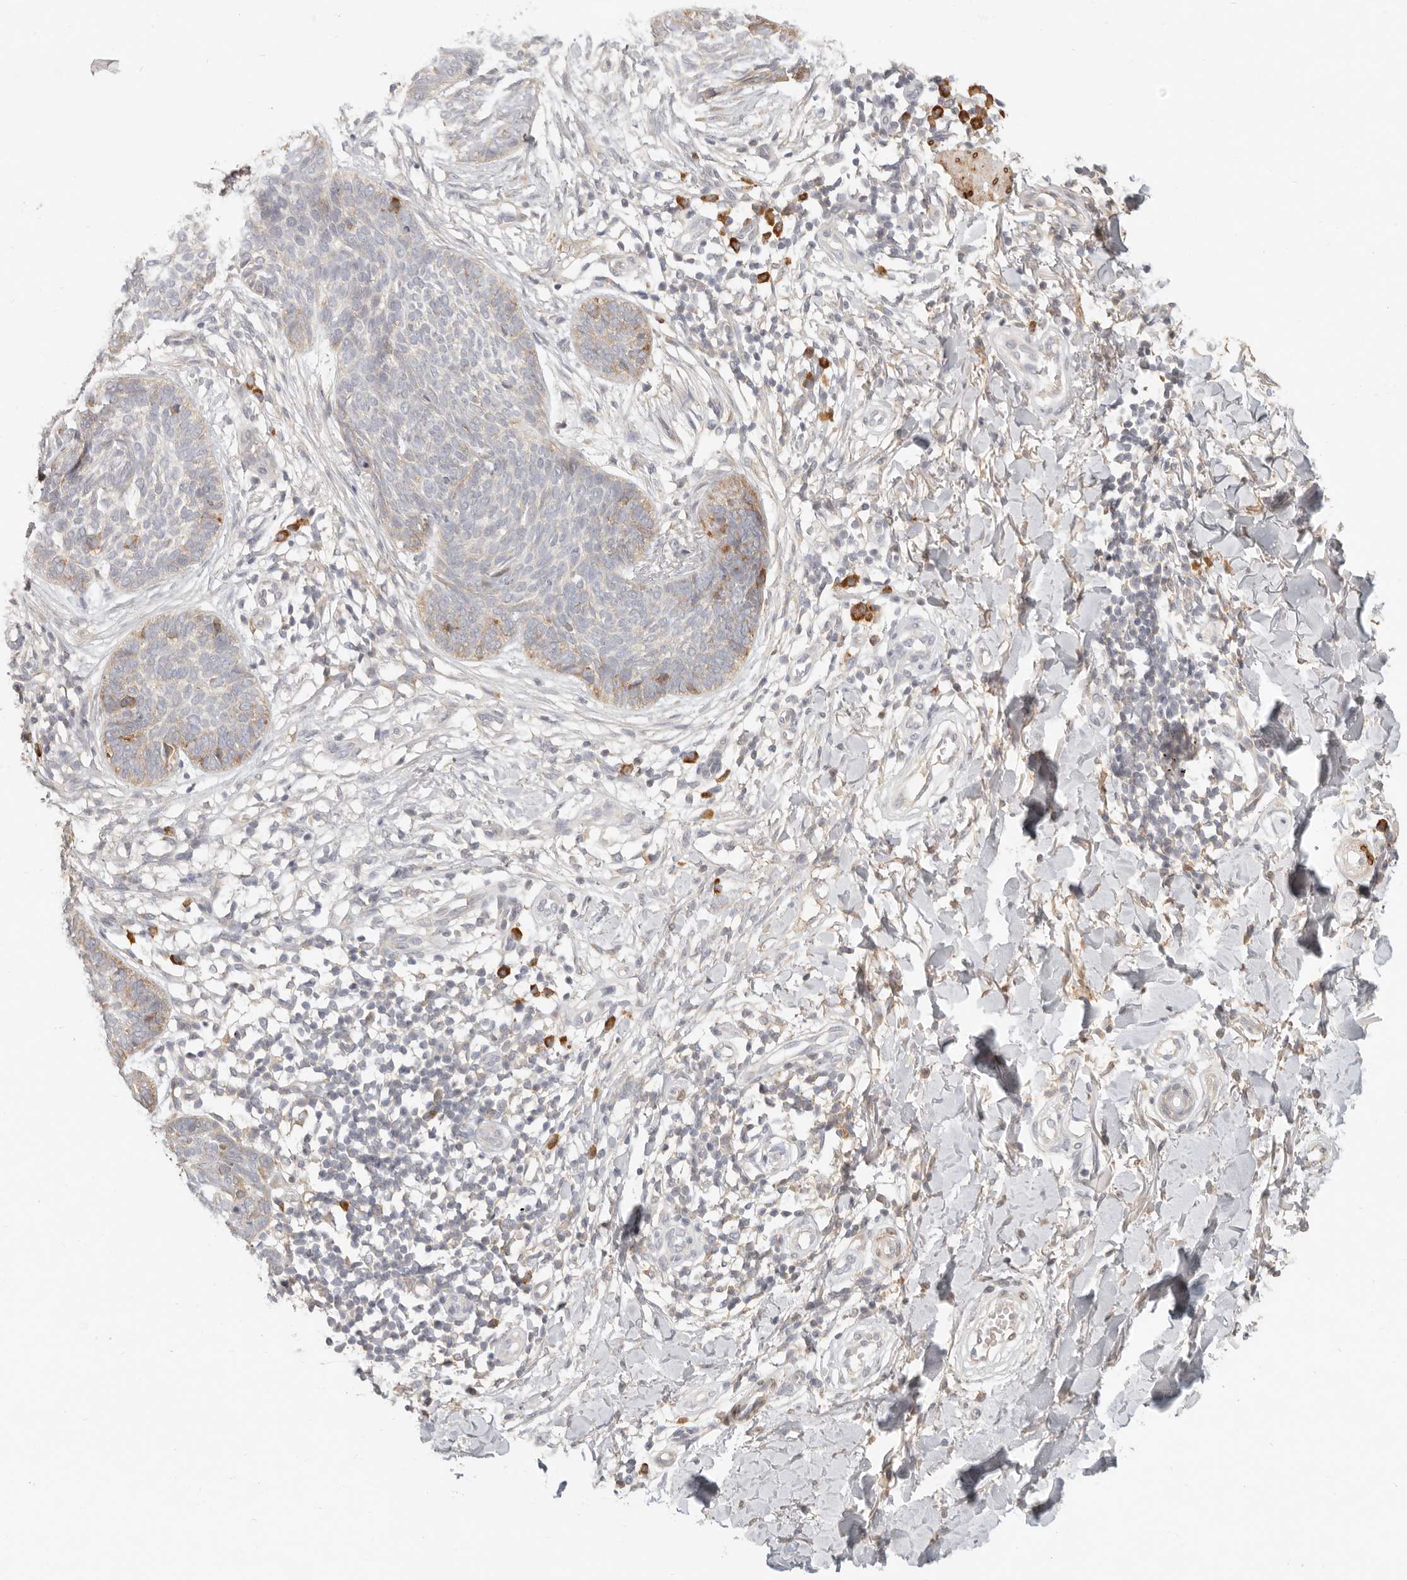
{"staining": {"intensity": "moderate", "quantity": "<25%", "location": "cytoplasmic/membranous"}, "tissue": "skin cancer", "cell_type": "Tumor cells", "image_type": "cancer", "snomed": [{"axis": "morphology", "description": "Basal cell carcinoma"}, {"axis": "topography", "description": "Skin"}], "caption": "Brown immunohistochemical staining in human skin cancer exhibits moderate cytoplasmic/membranous expression in approximately <25% of tumor cells. Nuclei are stained in blue.", "gene": "PABPC4", "patient": {"sex": "female", "age": 64}}